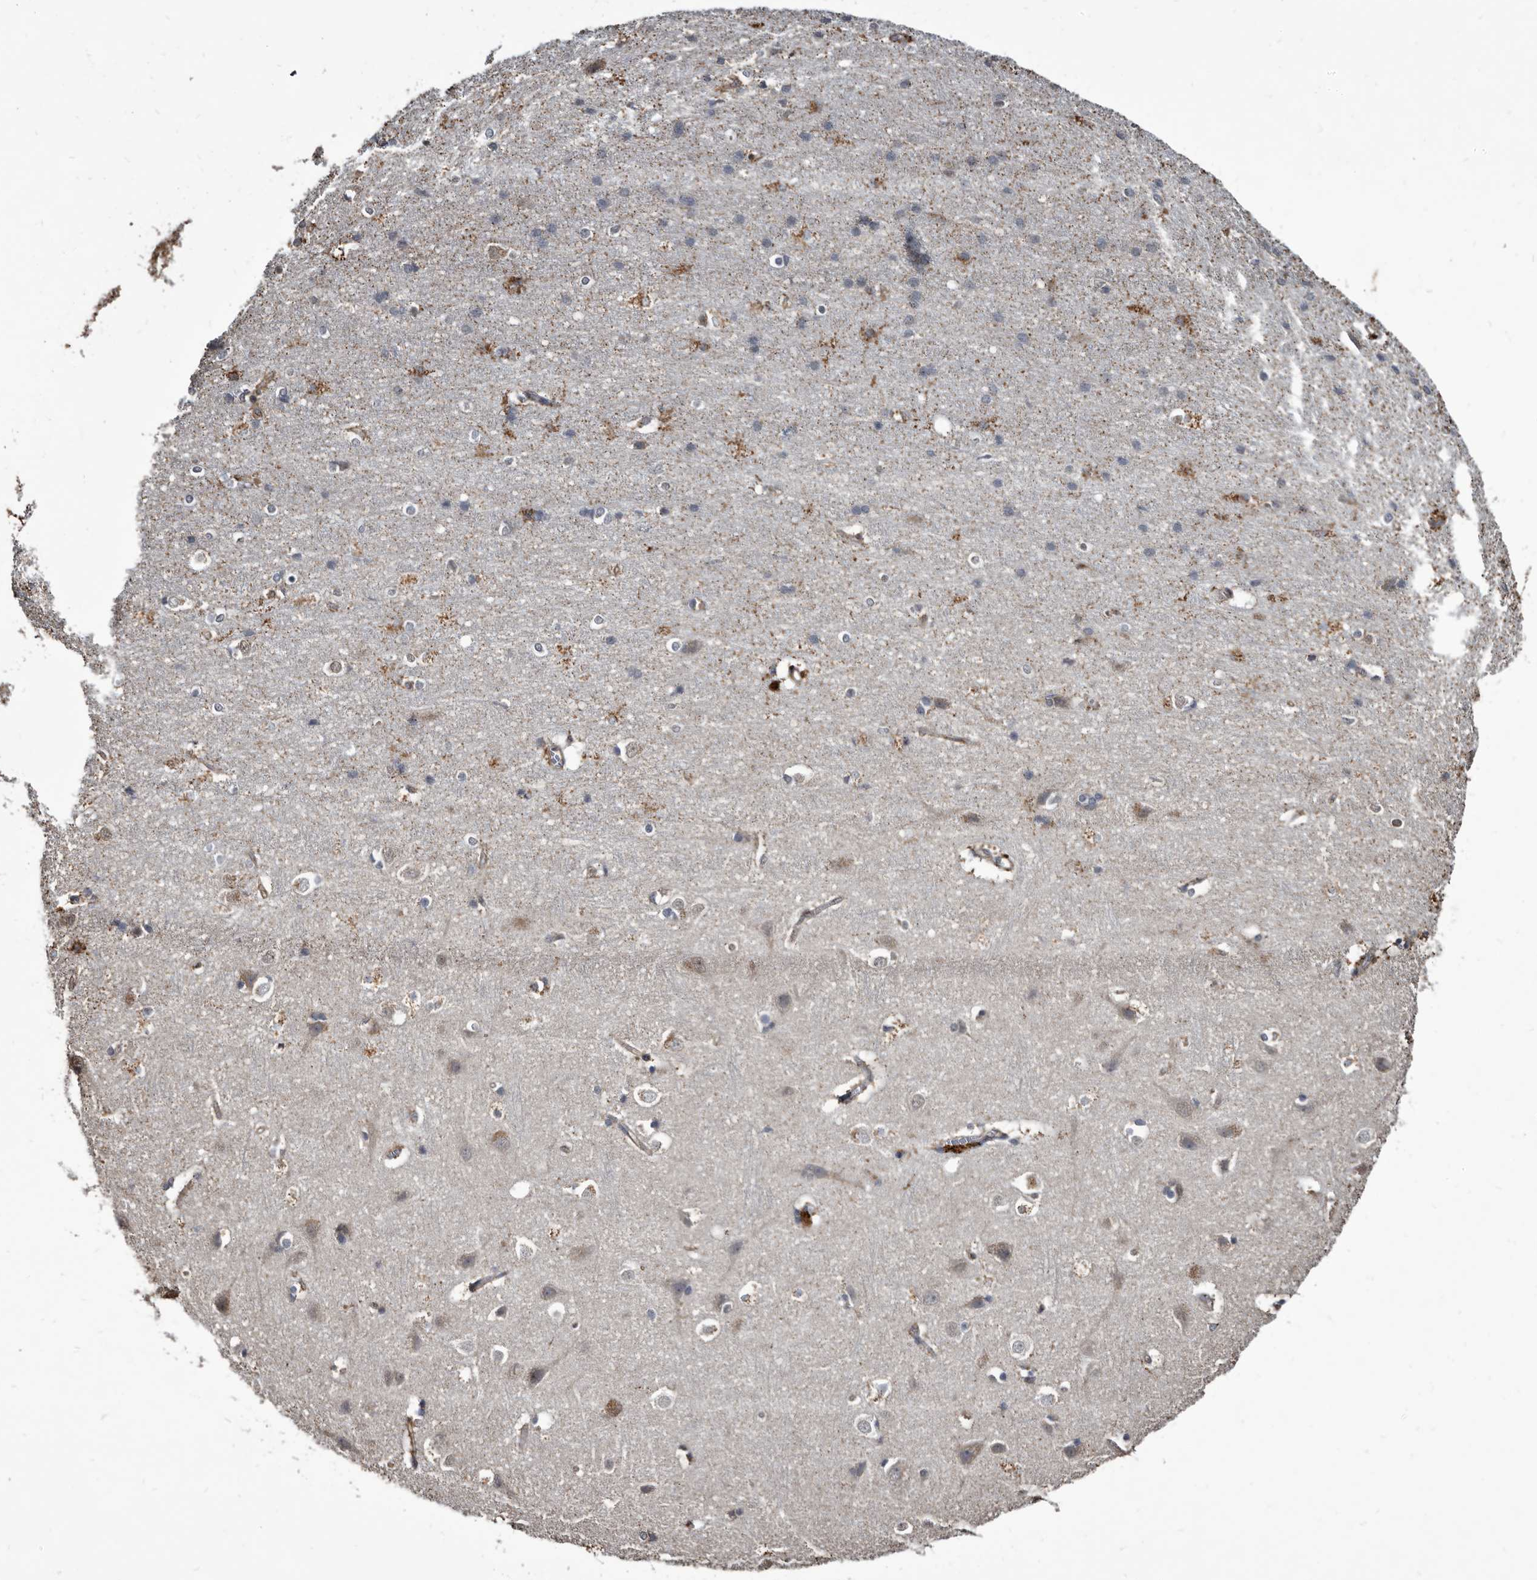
{"staining": {"intensity": "weak", "quantity": ">75%", "location": "cytoplasmic/membranous"}, "tissue": "cerebral cortex", "cell_type": "Endothelial cells", "image_type": "normal", "snomed": [{"axis": "morphology", "description": "Normal tissue, NOS"}, {"axis": "topography", "description": "Cerebral cortex"}], "caption": "Immunohistochemistry image of normal human cerebral cortex stained for a protein (brown), which demonstrates low levels of weak cytoplasmic/membranous positivity in about >75% of endothelial cells.", "gene": "CTSA", "patient": {"sex": "male", "age": 54}}